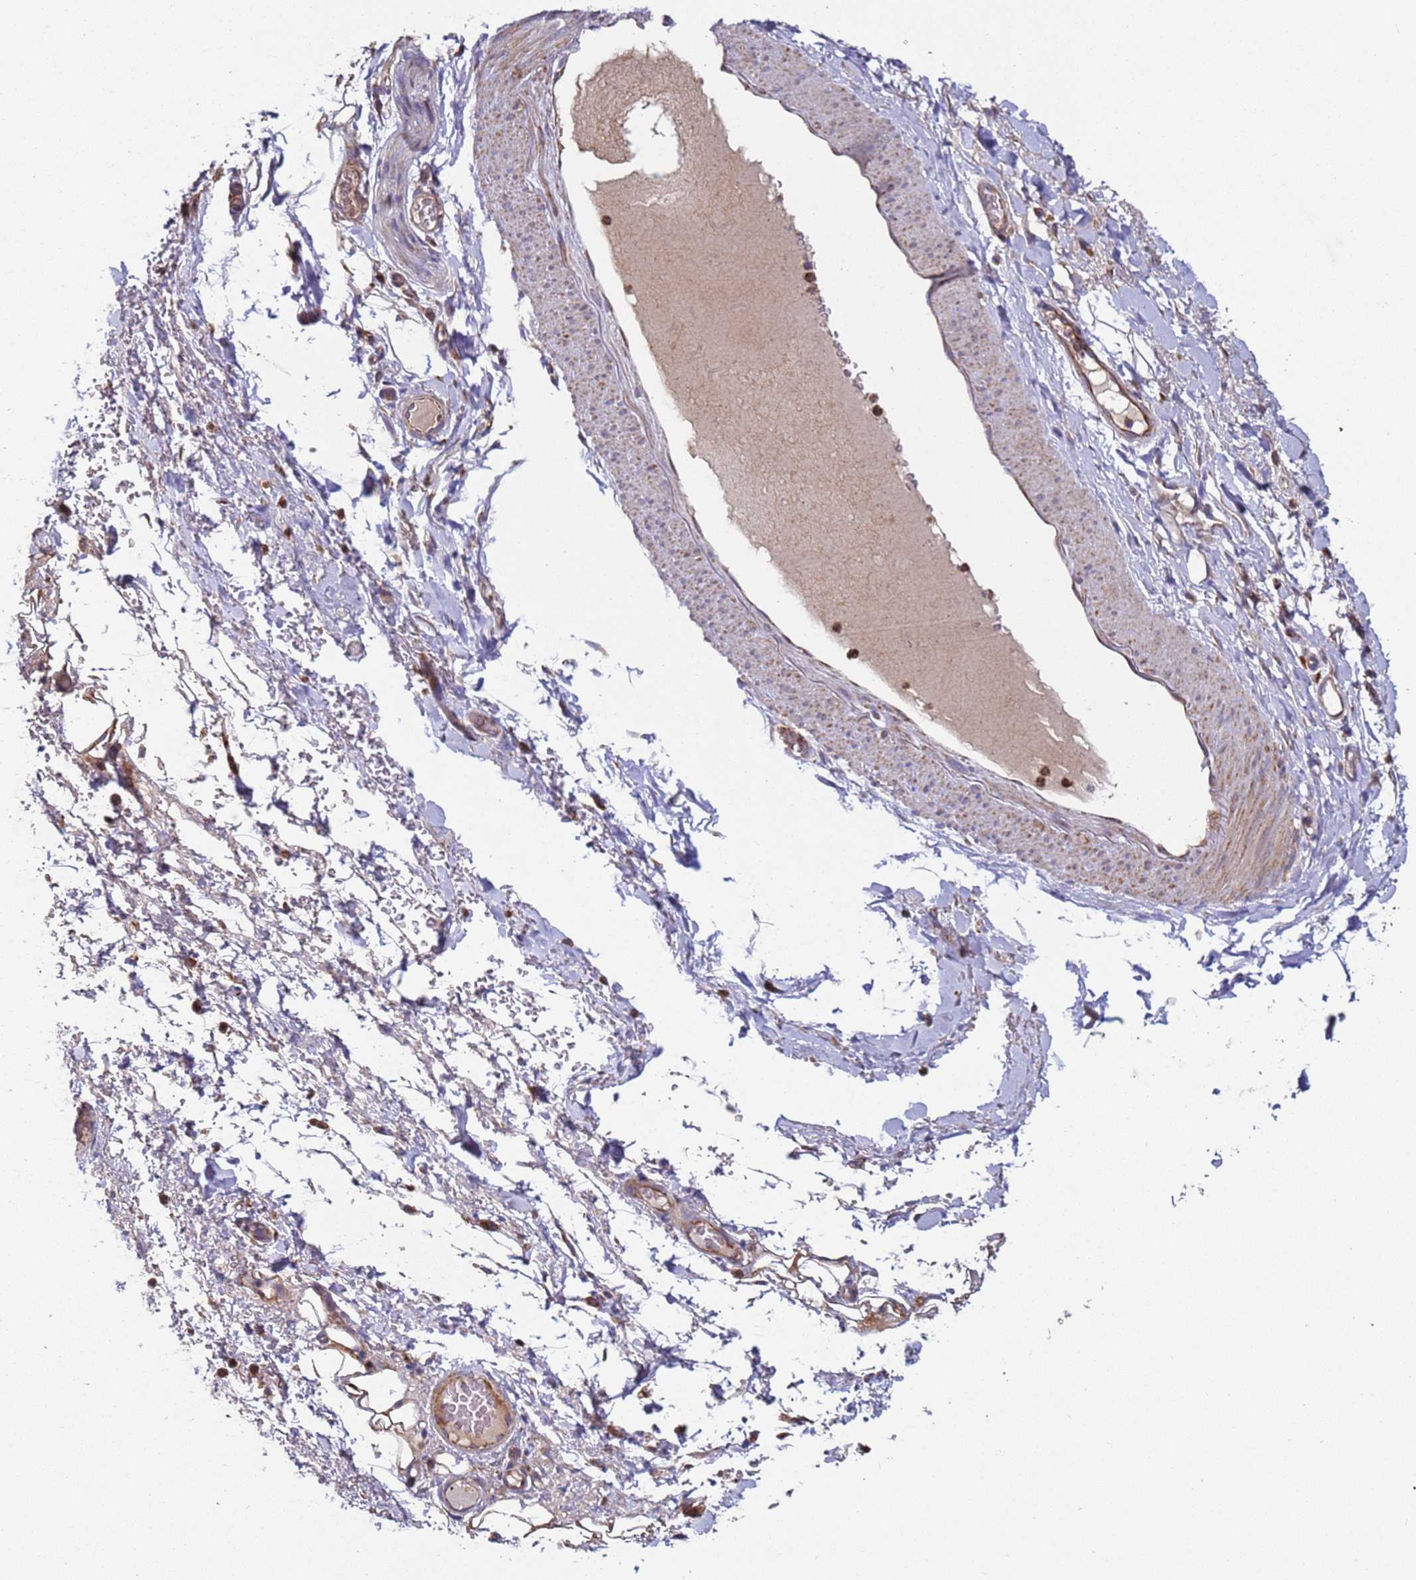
{"staining": {"intensity": "moderate", "quantity": ">75%", "location": "cytoplasmic/membranous"}, "tissue": "adipose tissue", "cell_type": "Adipocytes", "image_type": "normal", "snomed": [{"axis": "morphology", "description": "Normal tissue, NOS"}, {"axis": "morphology", "description": "Adenocarcinoma, NOS"}, {"axis": "topography", "description": "Stomach, upper"}, {"axis": "topography", "description": "Peripheral nerve tissue"}], "caption": "A medium amount of moderate cytoplasmic/membranous positivity is identified in about >75% of adipocytes in normal adipose tissue.", "gene": "FBXO33", "patient": {"sex": "male", "age": 62}}